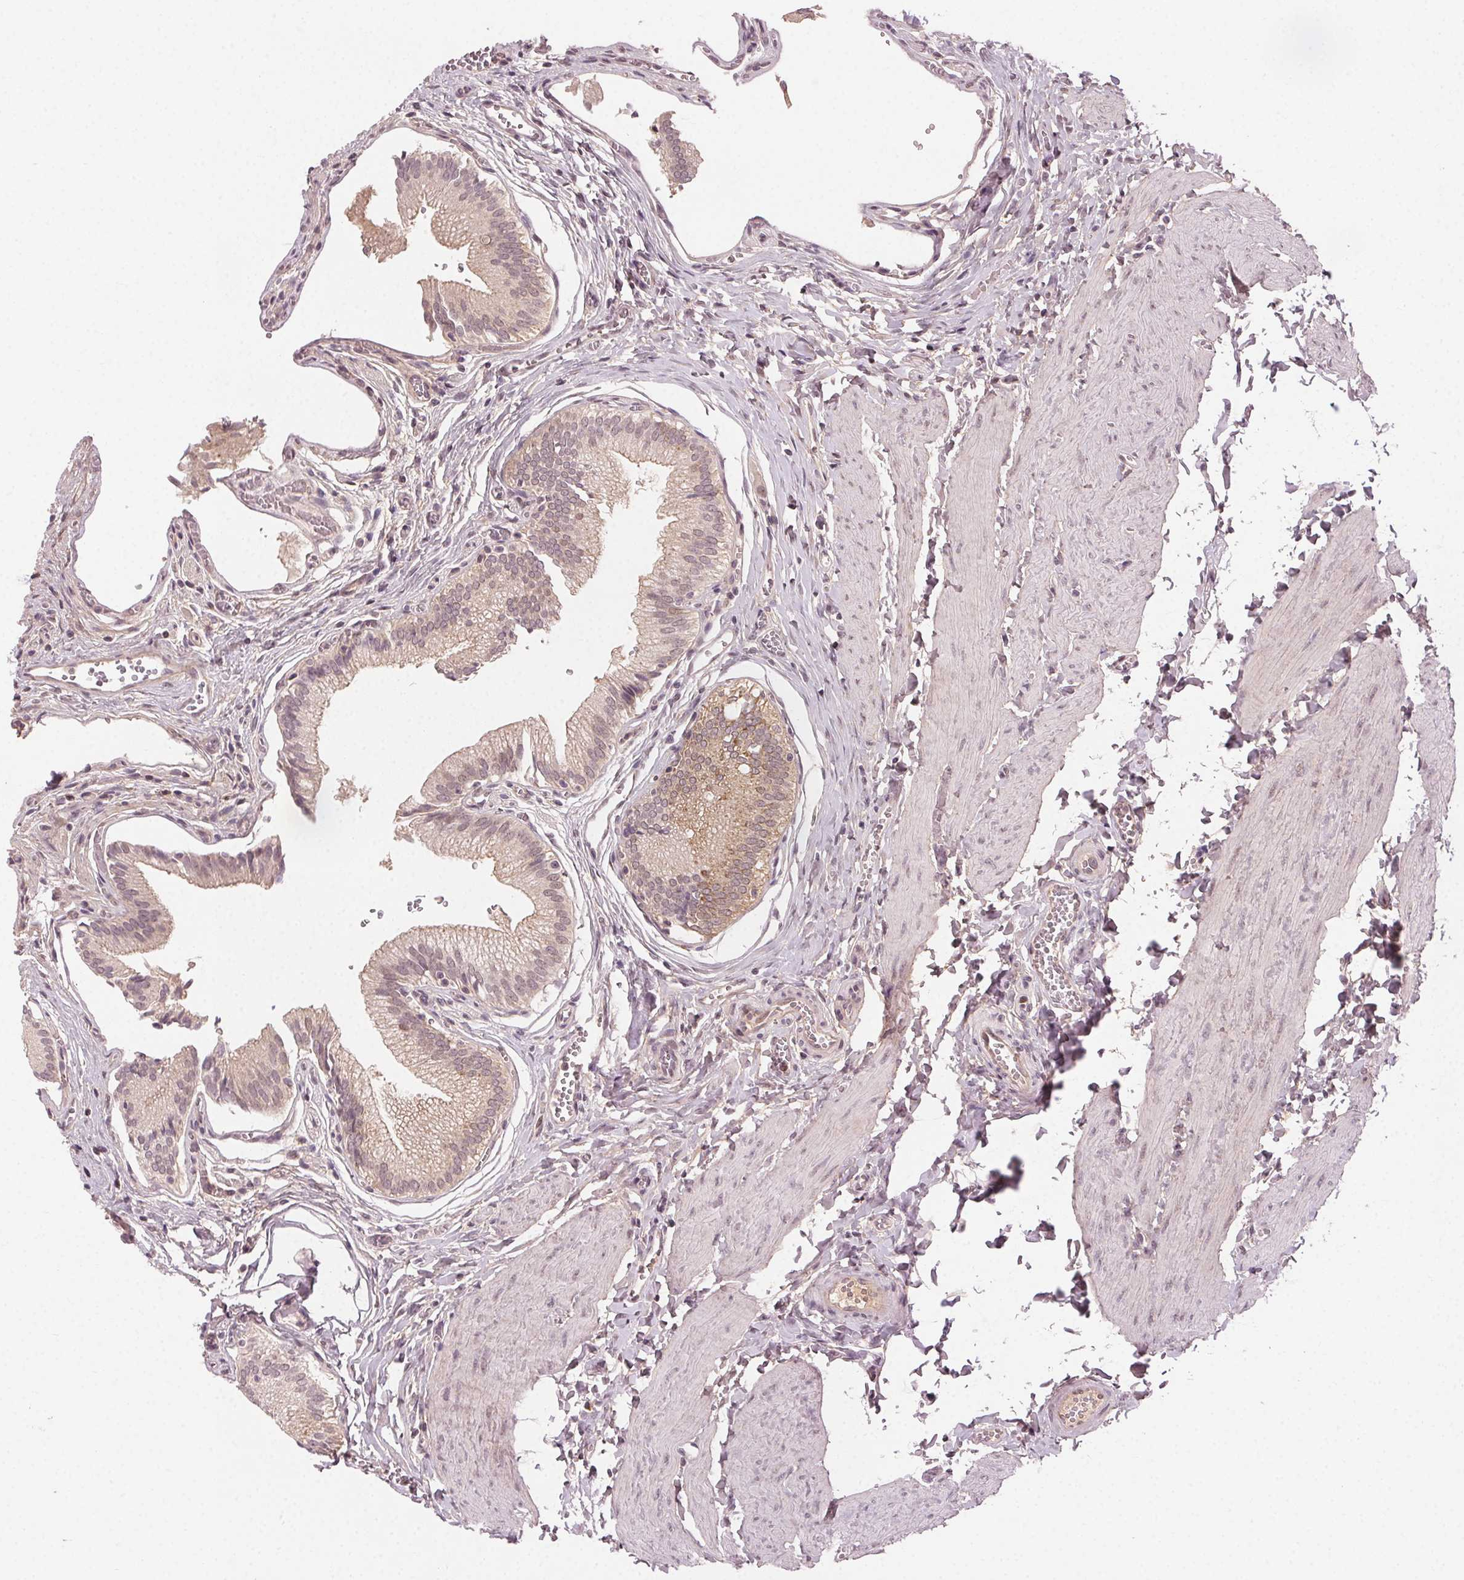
{"staining": {"intensity": "weak", "quantity": "<25%", "location": "cytoplasmic/membranous"}, "tissue": "gallbladder", "cell_type": "Glandular cells", "image_type": "normal", "snomed": [{"axis": "morphology", "description": "Normal tissue, NOS"}, {"axis": "topography", "description": "Gallbladder"}, {"axis": "topography", "description": "Peripheral nerve tissue"}], "caption": "Immunohistochemistry of unremarkable human gallbladder demonstrates no expression in glandular cells. (DAB (3,3'-diaminobenzidine) IHC visualized using brightfield microscopy, high magnification).", "gene": "TUB", "patient": {"sex": "male", "age": 17}}